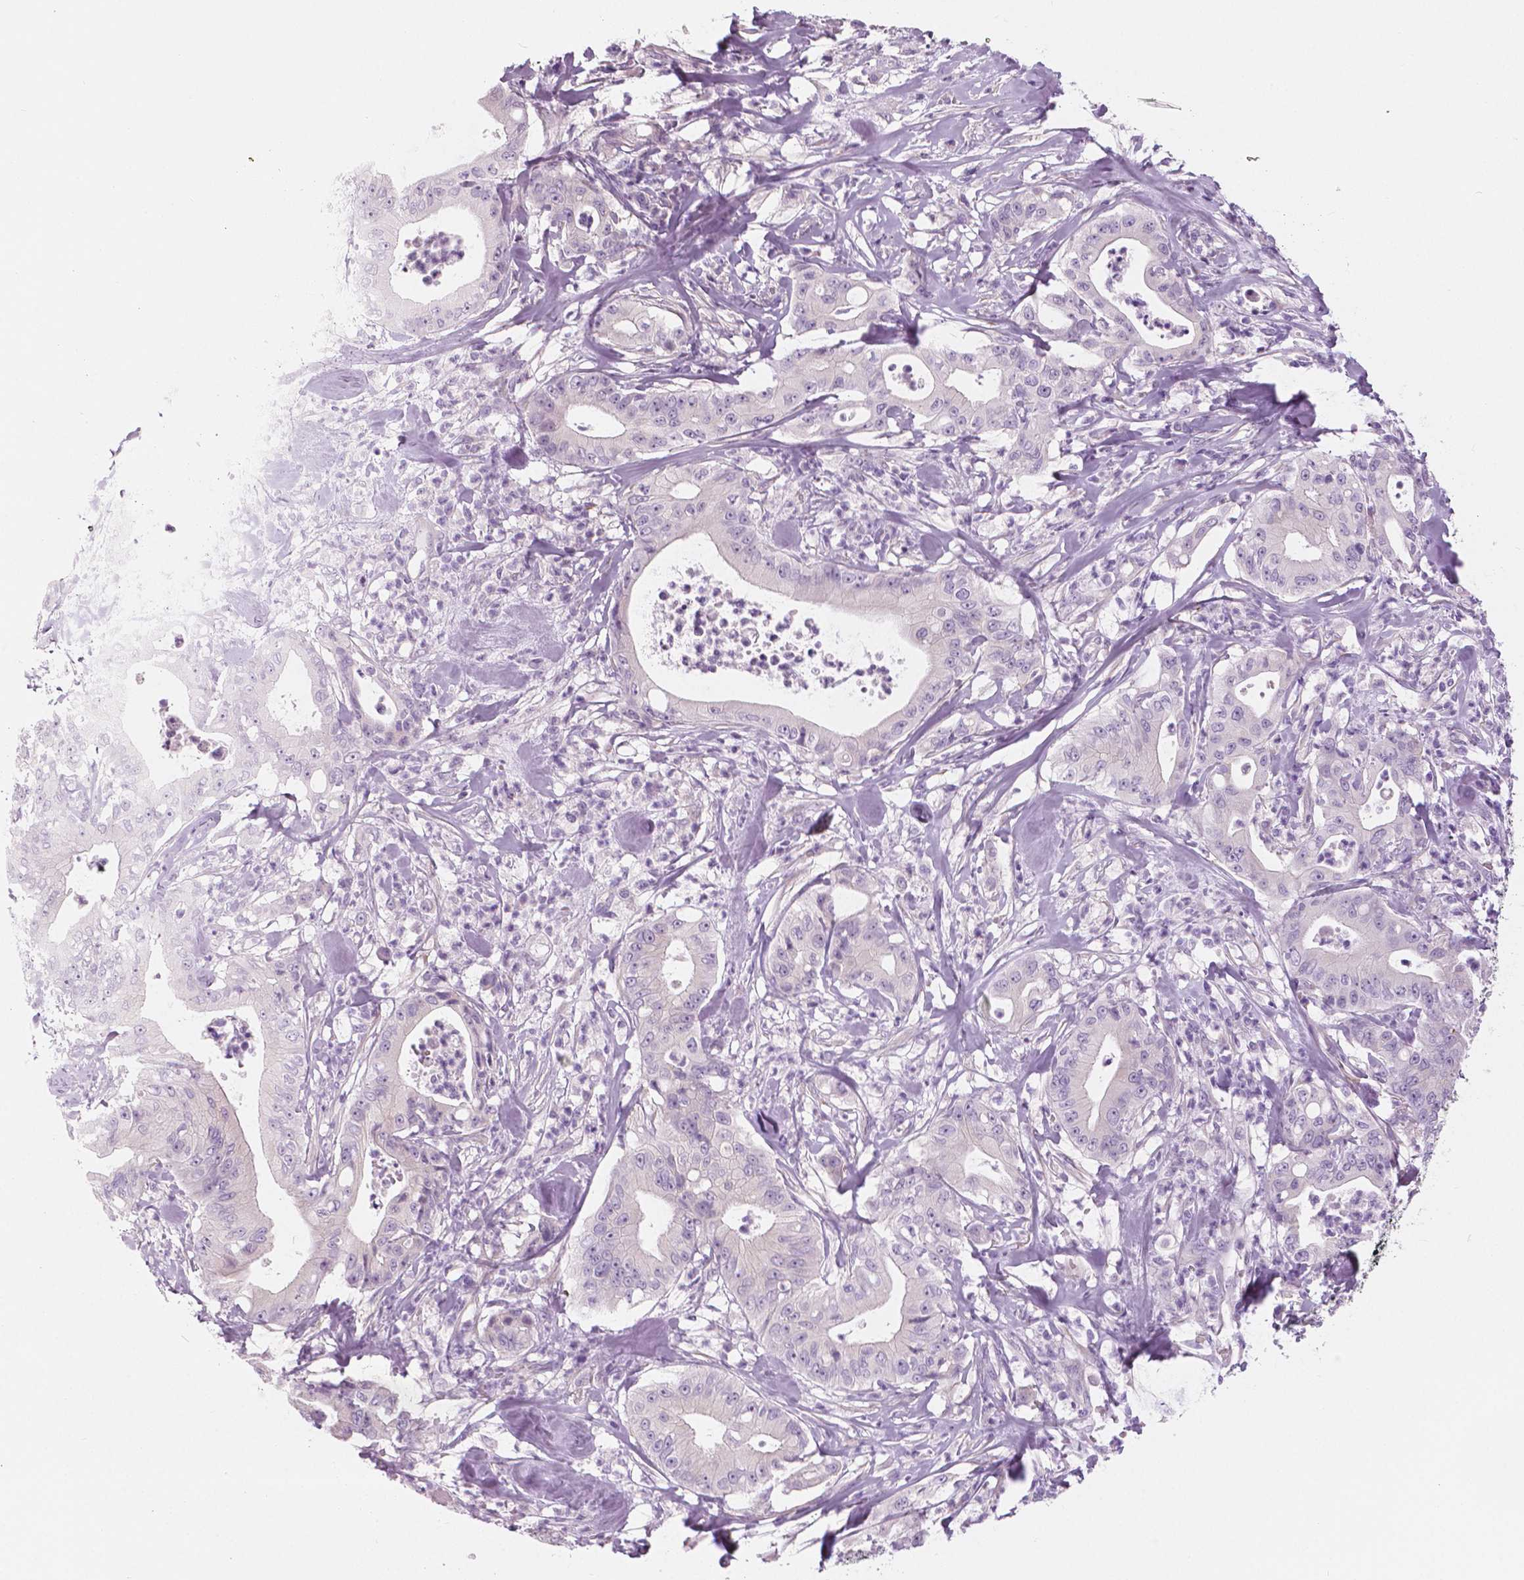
{"staining": {"intensity": "negative", "quantity": "none", "location": "none"}, "tissue": "pancreatic cancer", "cell_type": "Tumor cells", "image_type": "cancer", "snomed": [{"axis": "morphology", "description": "Adenocarcinoma, NOS"}, {"axis": "topography", "description": "Pancreas"}], "caption": "A histopathology image of human pancreatic cancer is negative for staining in tumor cells.", "gene": "SLC24A1", "patient": {"sex": "male", "age": 71}}